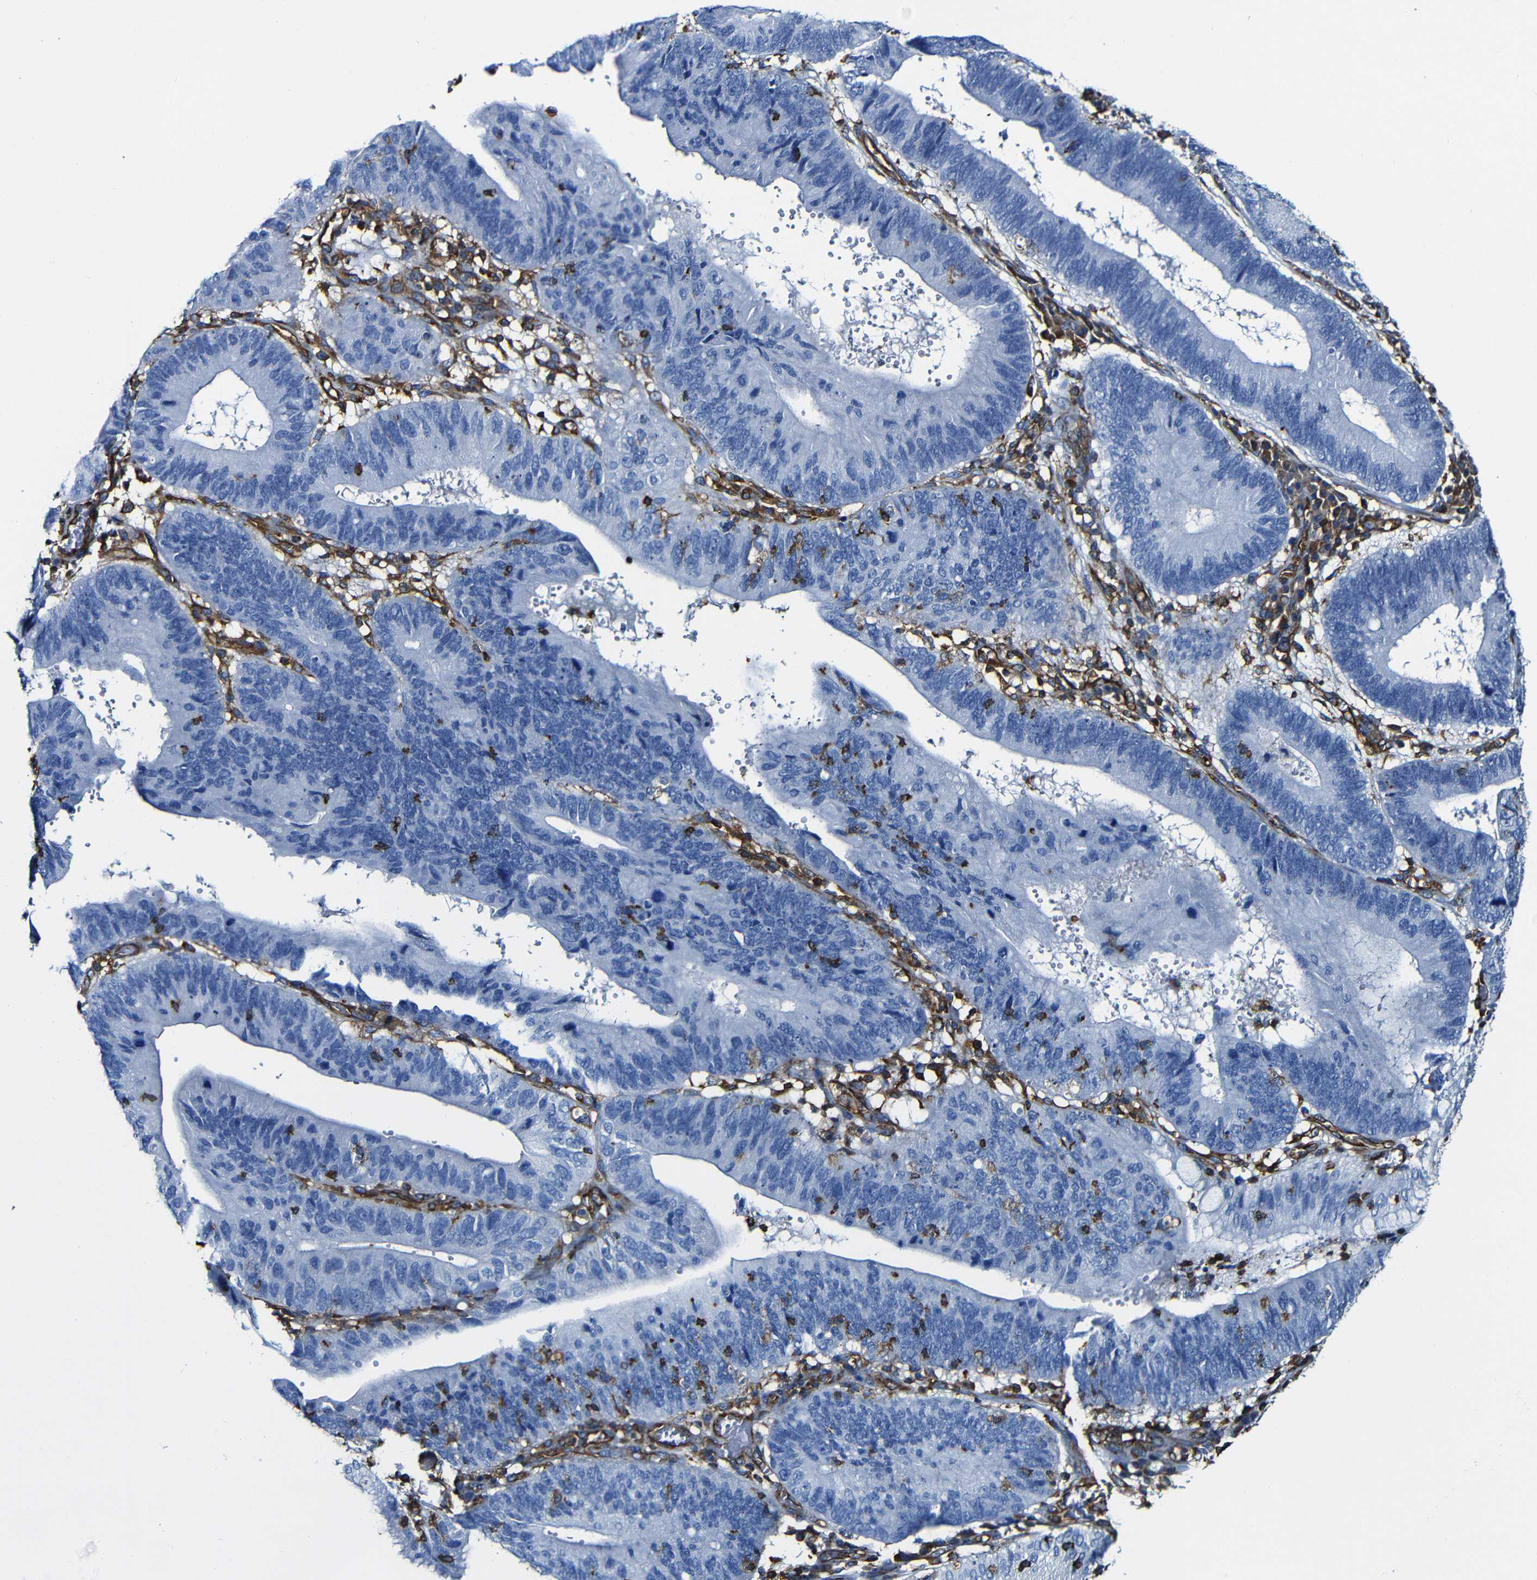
{"staining": {"intensity": "negative", "quantity": "none", "location": "none"}, "tissue": "stomach cancer", "cell_type": "Tumor cells", "image_type": "cancer", "snomed": [{"axis": "morphology", "description": "Adenocarcinoma, NOS"}, {"axis": "topography", "description": "Stomach"}], "caption": "This is an immunohistochemistry micrograph of human stomach adenocarcinoma. There is no staining in tumor cells.", "gene": "MSN", "patient": {"sex": "male", "age": 59}}